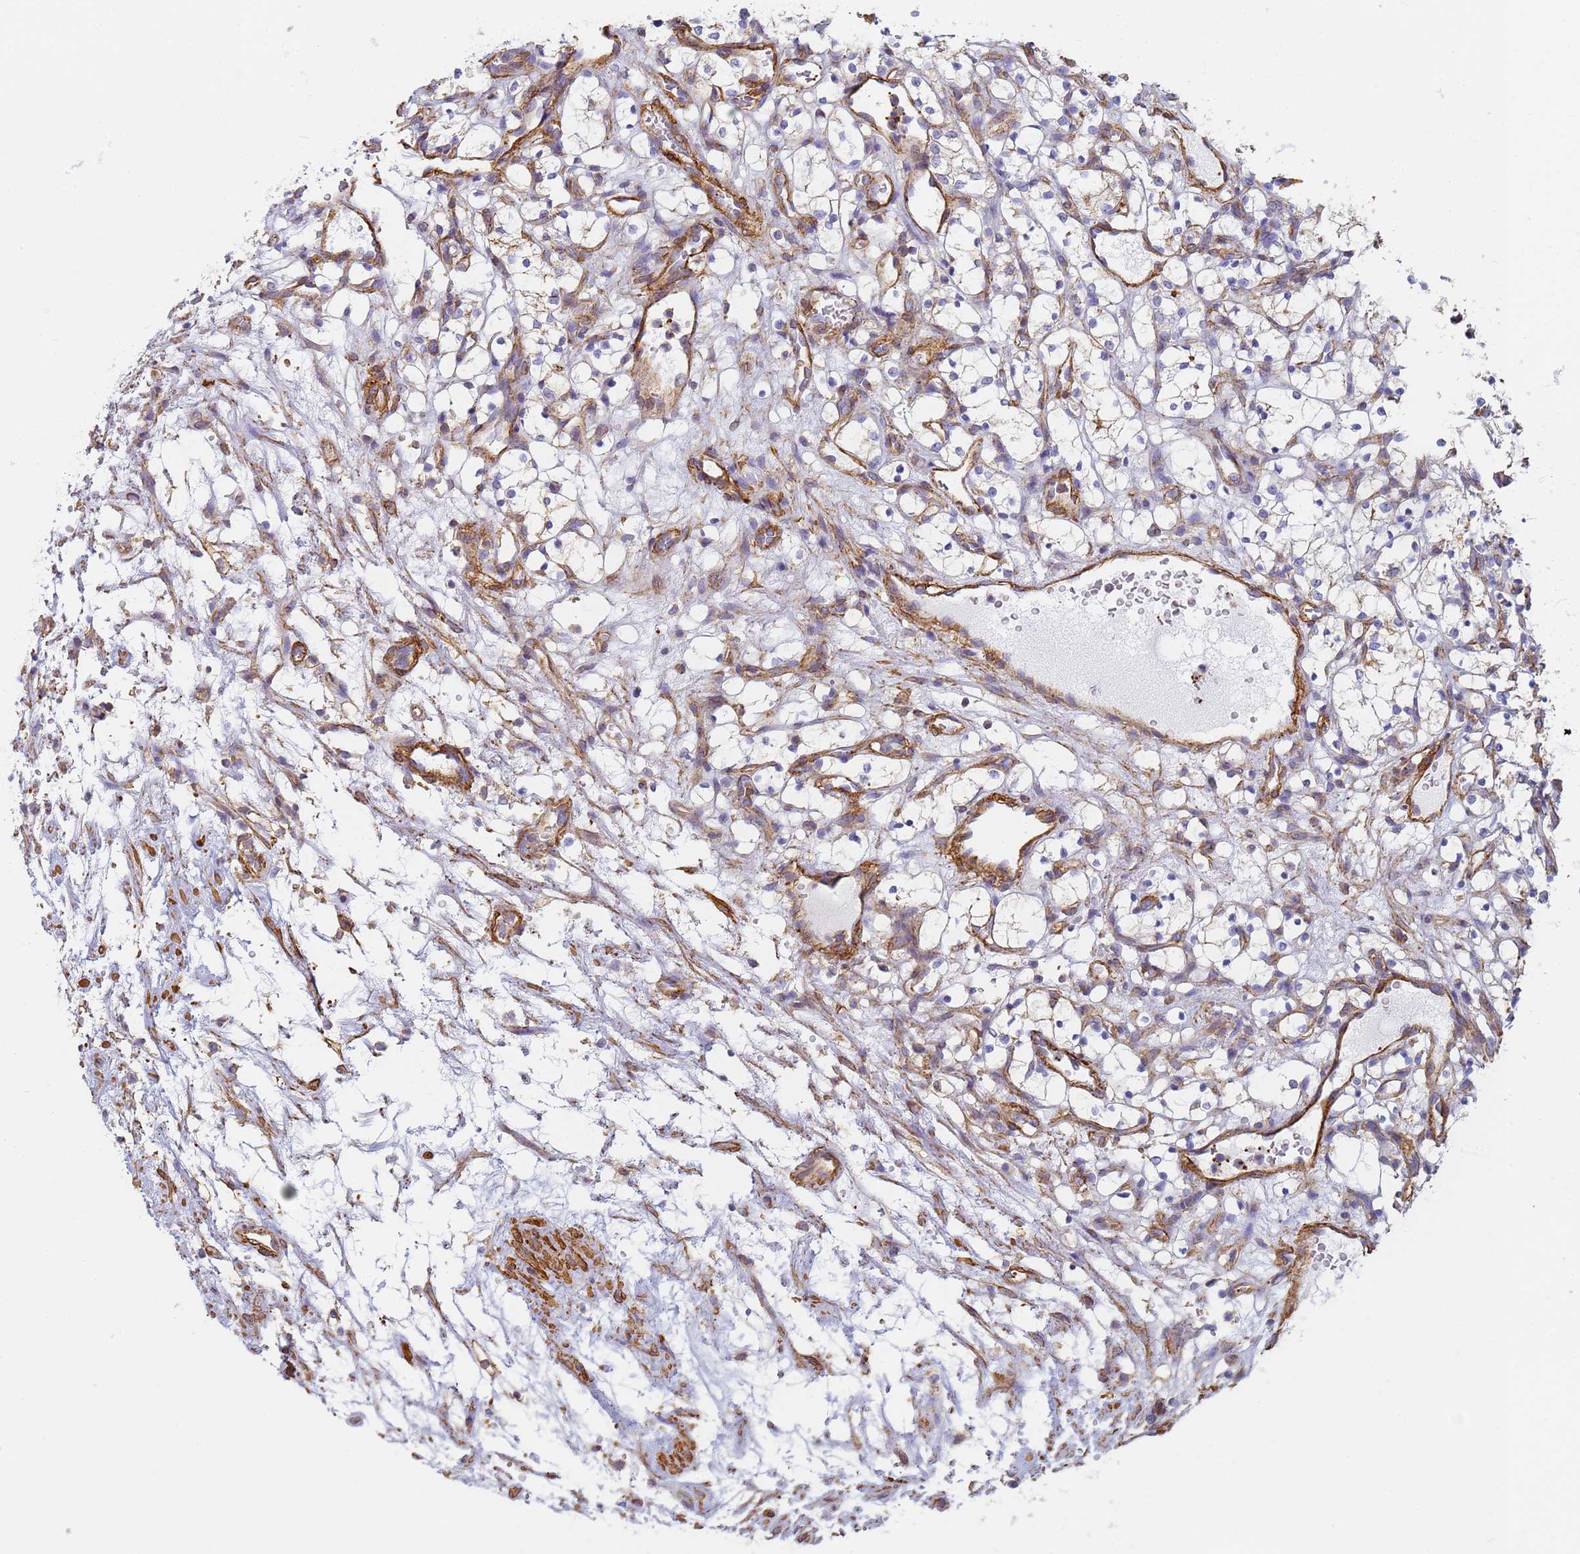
{"staining": {"intensity": "weak", "quantity": "25%-75%", "location": "cytoplasmic/membranous"}, "tissue": "renal cancer", "cell_type": "Tumor cells", "image_type": "cancer", "snomed": [{"axis": "morphology", "description": "Adenocarcinoma, NOS"}, {"axis": "topography", "description": "Kidney"}], "caption": "Protein expression by IHC exhibits weak cytoplasmic/membranous positivity in about 25%-75% of tumor cells in renal cancer (adenocarcinoma). The protein of interest is stained brown, and the nuclei are stained in blue (DAB IHC with brightfield microscopy, high magnification).", "gene": "TPM1", "patient": {"sex": "female", "age": 69}}